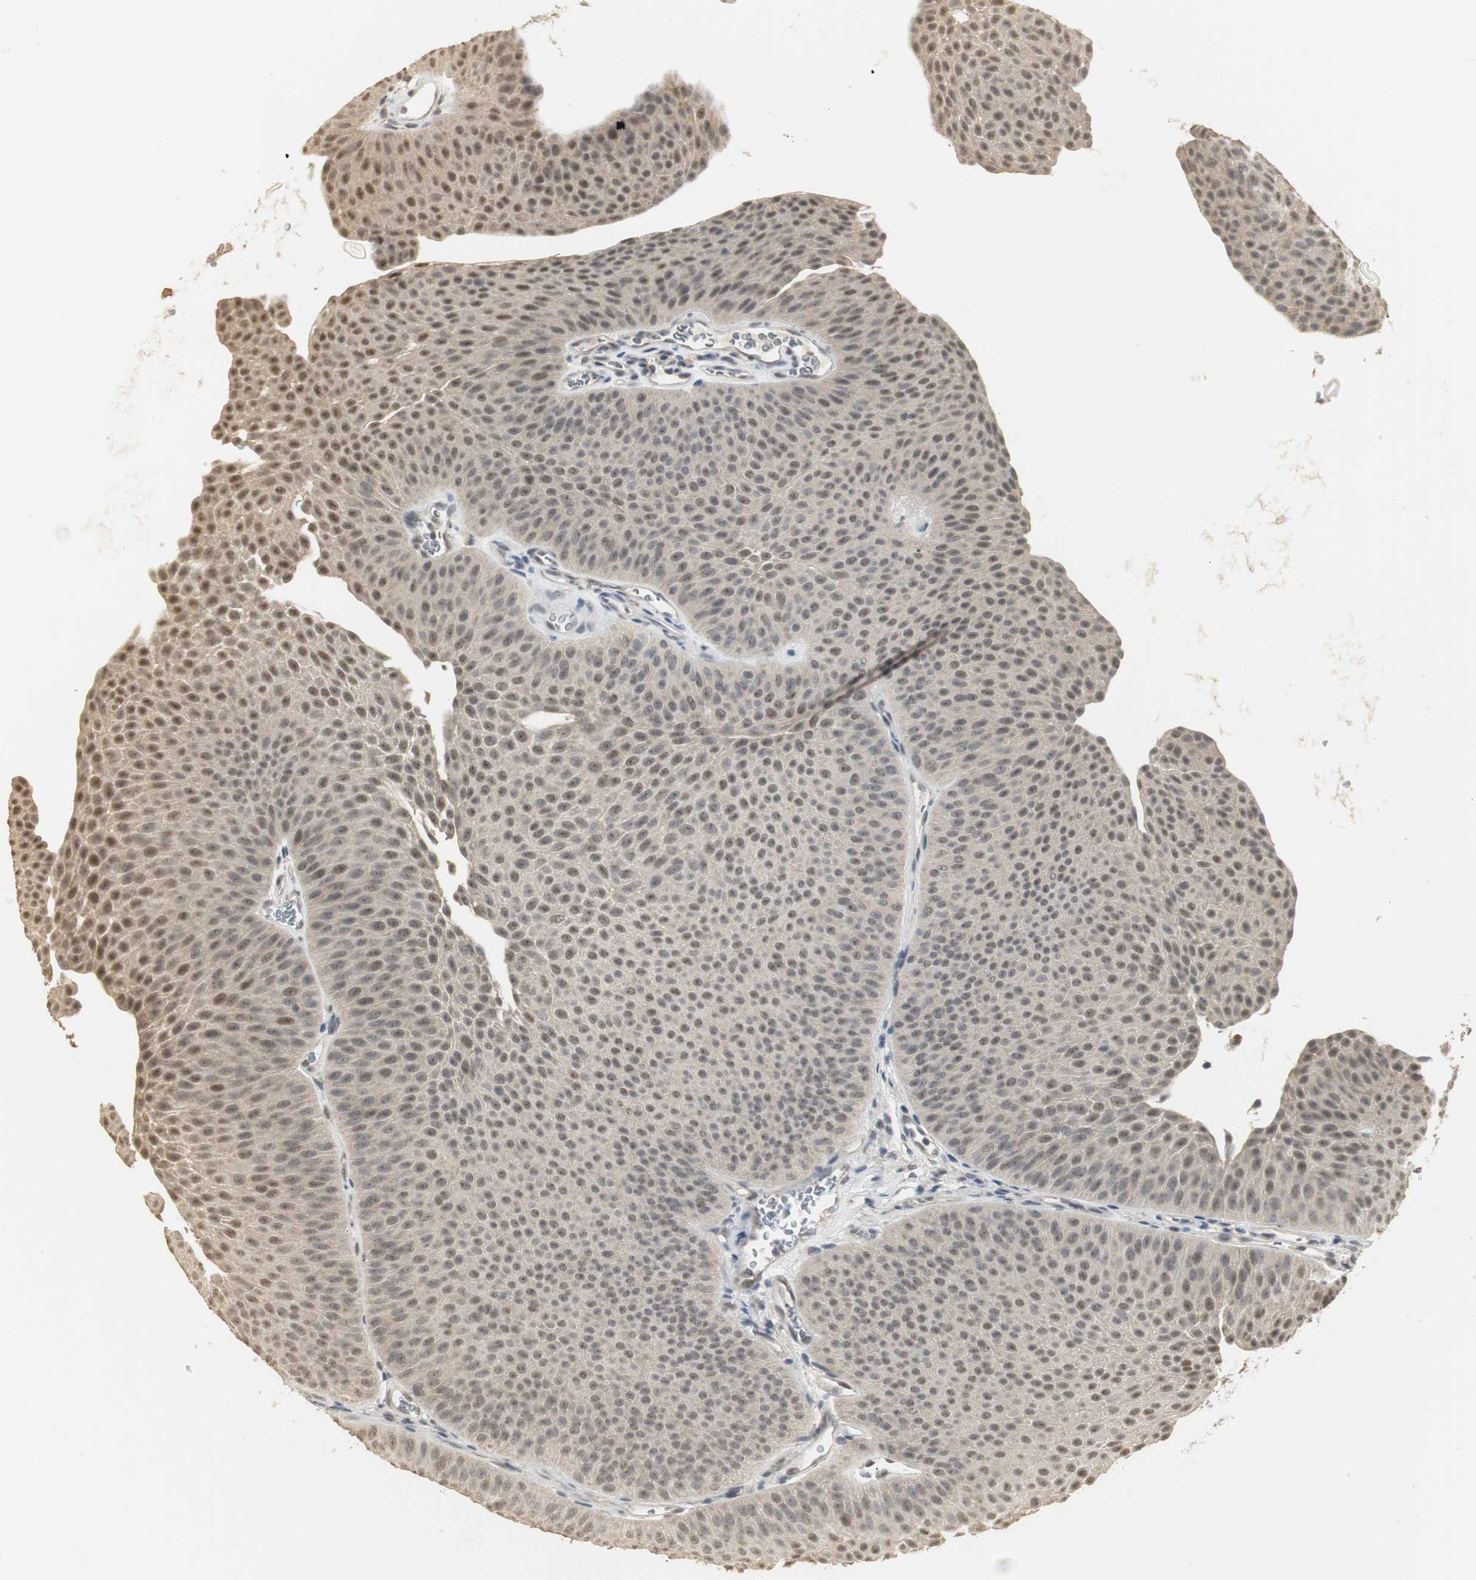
{"staining": {"intensity": "moderate", "quantity": "25%-75%", "location": "cytoplasmic/membranous,nuclear"}, "tissue": "urothelial cancer", "cell_type": "Tumor cells", "image_type": "cancer", "snomed": [{"axis": "morphology", "description": "Urothelial carcinoma, Low grade"}, {"axis": "topography", "description": "Urinary bladder"}], "caption": "Immunohistochemistry (IHC) photomicrograph of human urothelial cancer stained for a protein (brown), which reveals medium levels of moderate cytoplasmic/membranous and nuclear staining in approximately 25%-75% of tumor cells.", "gene": "ELOA", "patient": {"sex": "female", "age": 60}}